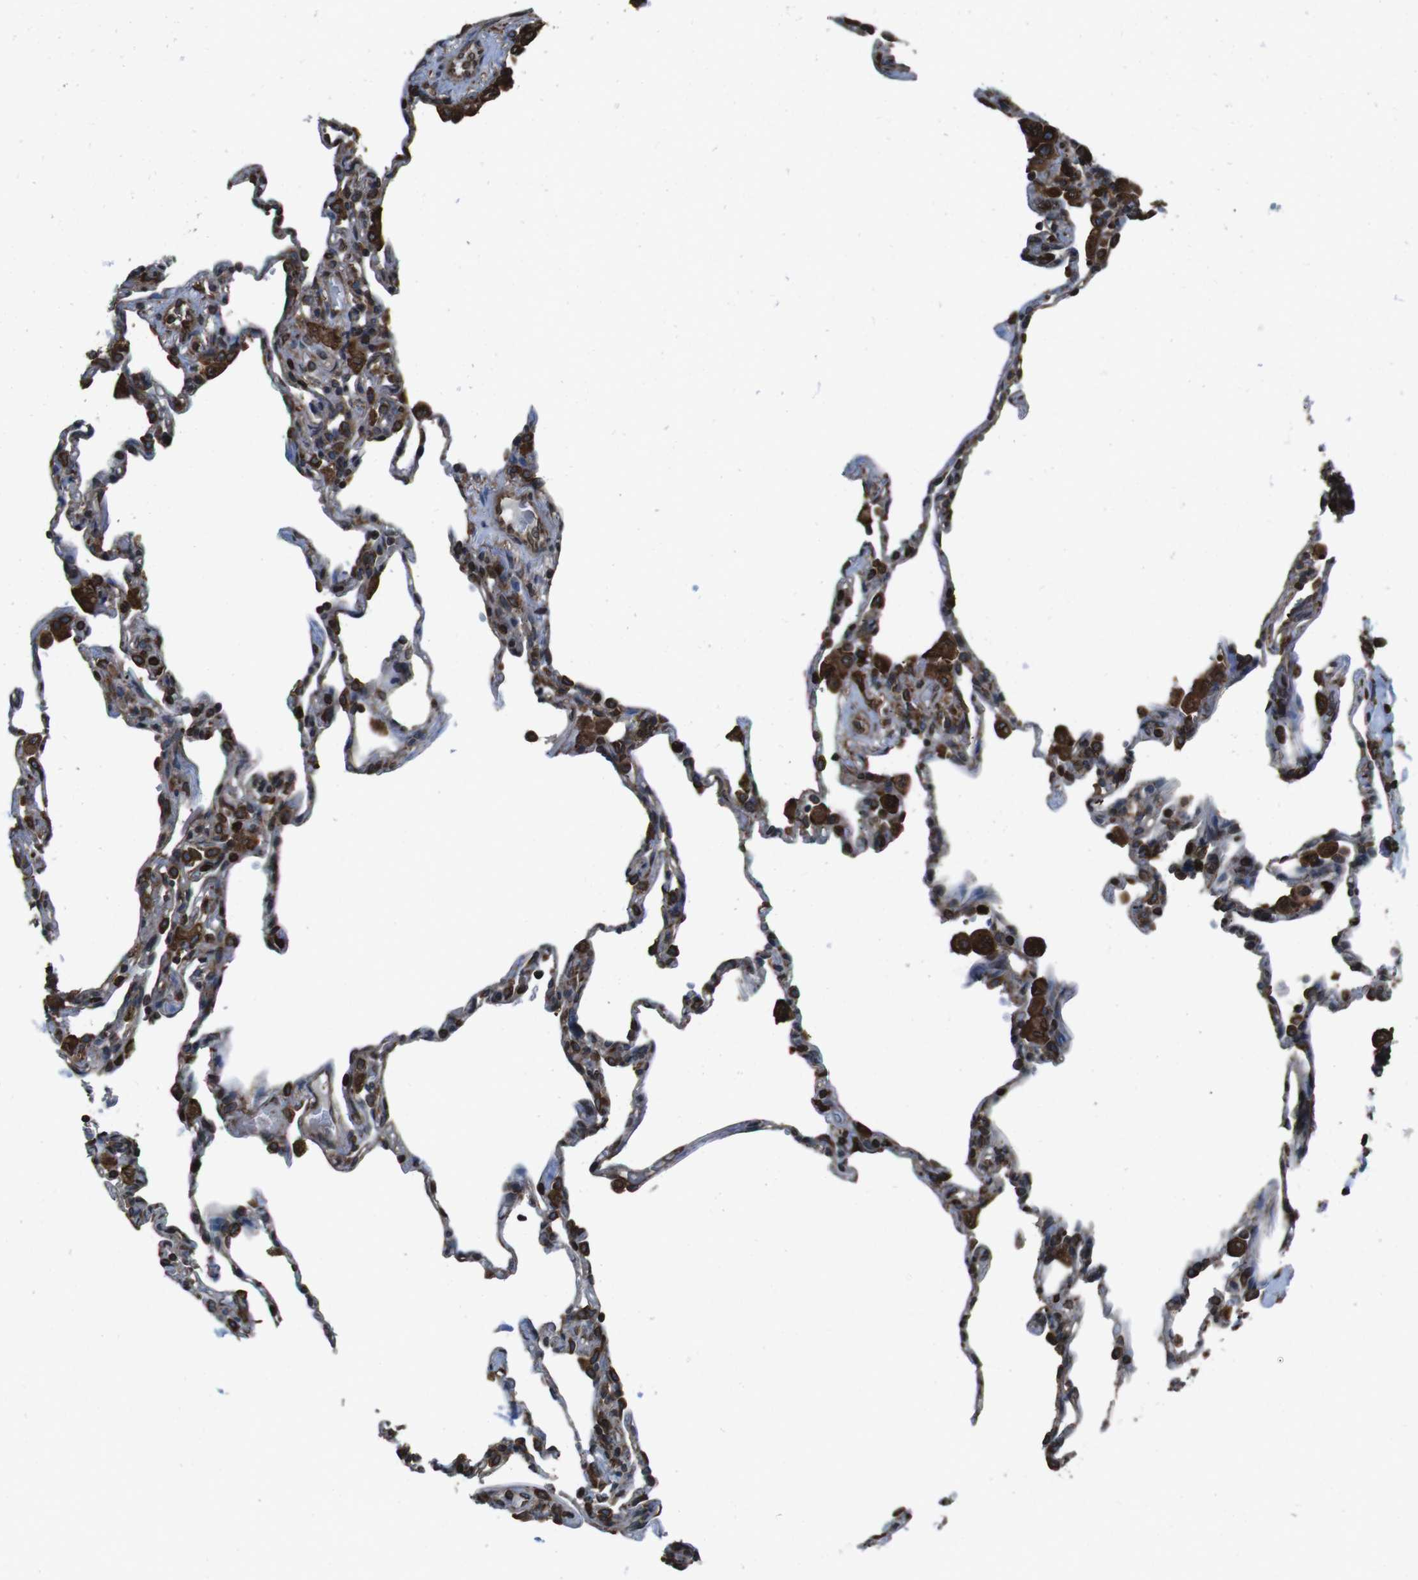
{"staining": {"intensity": "strong", "quantity": "25%-75%", "location": "cytoplasmic/membranous"}, "tissue": "lung", "cell_type": "Alveolar cells", "image_type": "normal", "snomed": [{"axis": "morphology", "description": "Normal tissue, NOS"}, {"axis": "topography", "description": "Lung"}], "caption": "Alveolar cells exhibit high levels of strong cytoplasmic/membranous staining in about 25%-75% of cells in benign human lung.", "gene": "APMAP", "patient": {"sex": "male", "age": 59}}